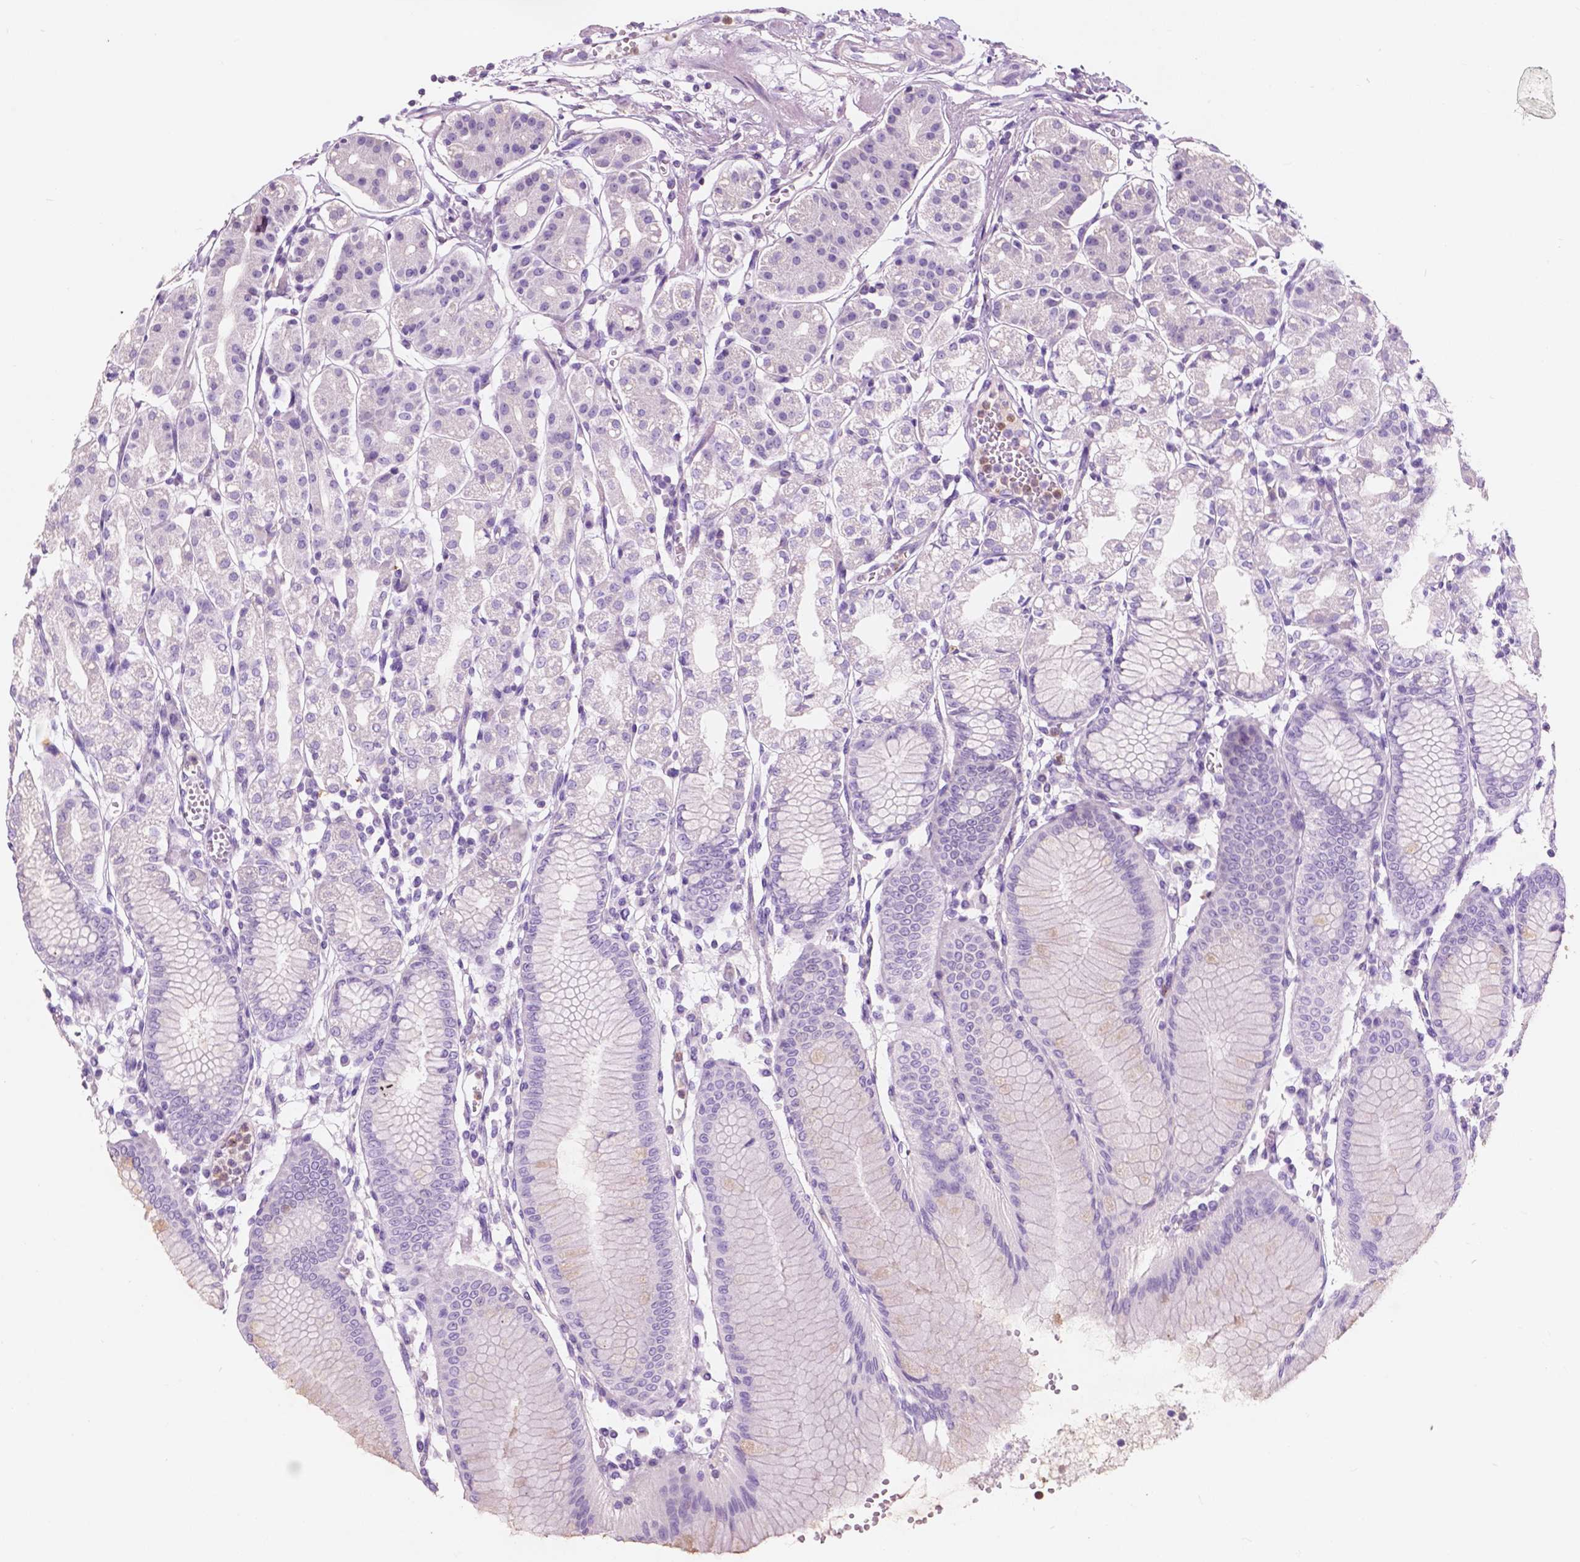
{"staining": {"intensity": "negative", "quantity": "none", "location": "none"}, "tissue": "stomach", "cell_type": "Glandular cells", "image_type": "normal", "snomed": [{"axis": "morphology", "description": "Normal tissue, NOS"}, {"axis": "topography", "description": "Skeletal muscle"}, {"axis": "topography", "description": "Stomach"}], "caption": "An immunohistochemistry (IHC) photomicrograph of normal stomach is shown. There is no staining in glandular cells of stomach.", "gene": "CUZD1", "patient": {"sex": "female", "age": 57}}